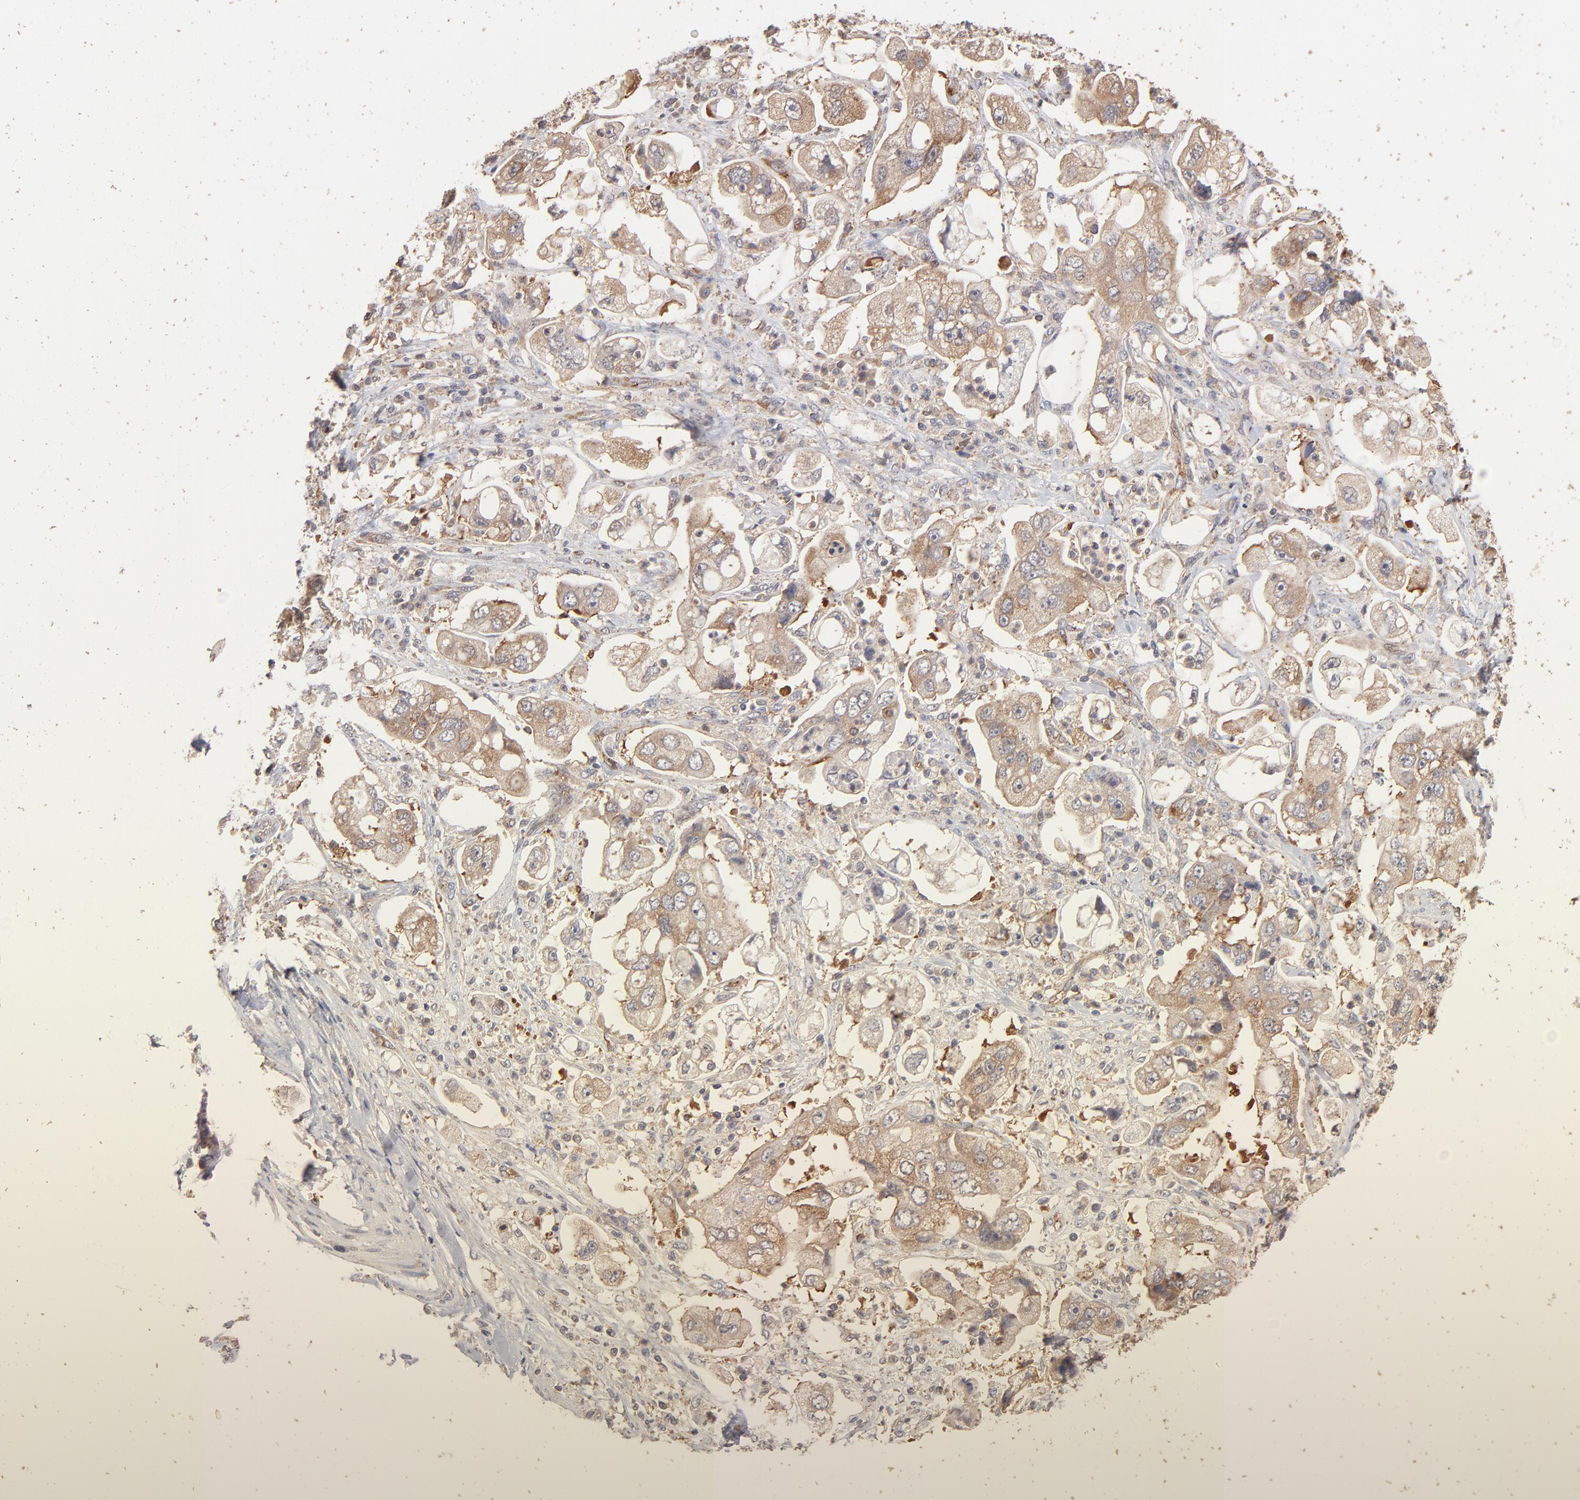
{"staining": {"intensity": "moderate", "quantity": ">75%", "location": "cytoplasmic/membranous"}, "tissue": "stomach cancer", "cell_type": "Tumor cells", "image_type": "cancer", "snomed": [{"axis": "morphology", "description": "Adenocarcinoma, NOS"}, {"axis": "topography", "description": "Stomach"}], "caption": "Immunohistochemical staining of human adenocarcinoma (stomach) exhibits moderate cytoplasmic/membranous protein staining in about >75% of tumor cells.", "gene": "IVNS1ABP", "patient": {"sex": "male", "age": 62}}